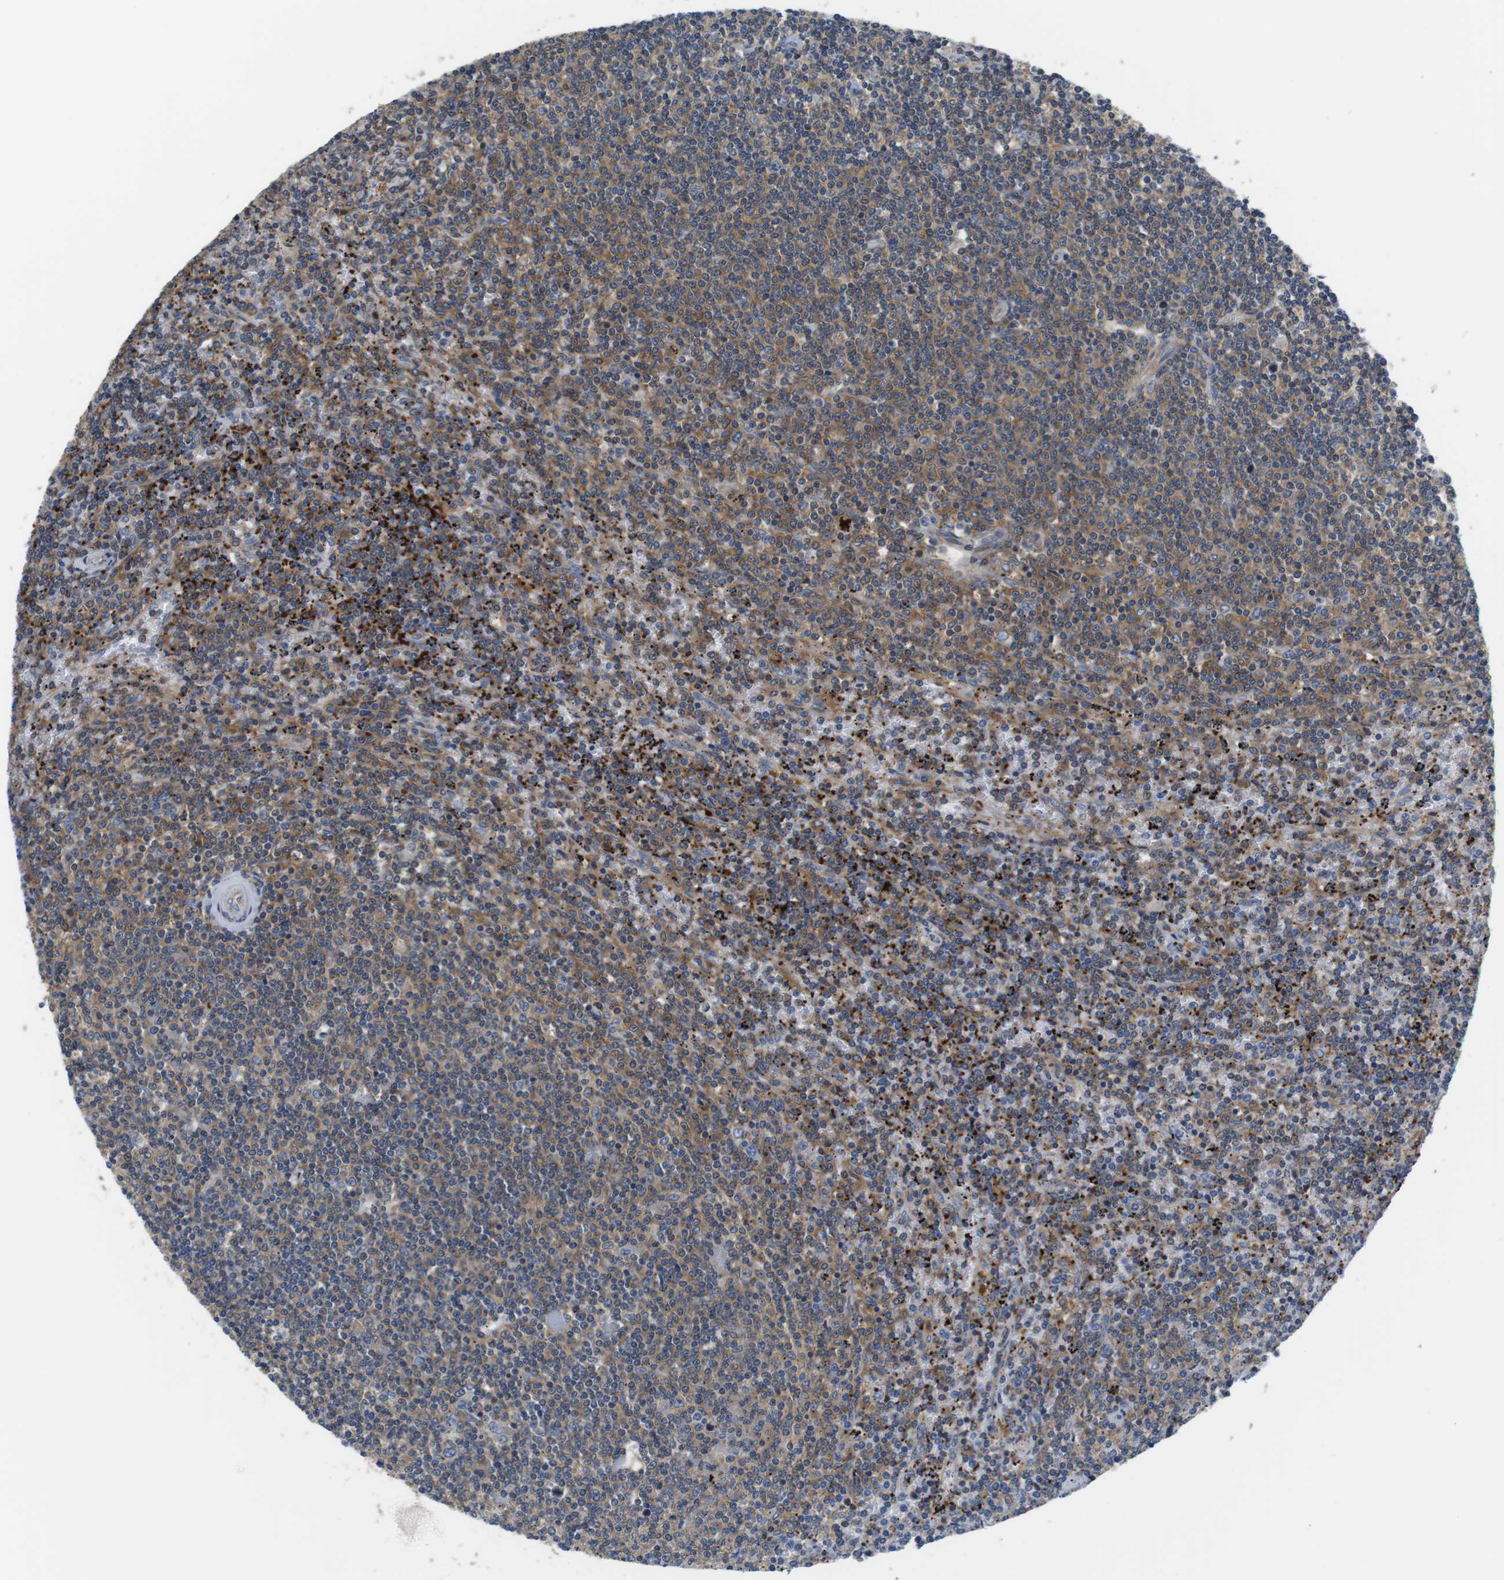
{"staining": {"intensity": "moderate", "quantity": ">75%", "location": "cytoplasmic/membranous"}, "tissue": "lymphoma", "cell_type": "Tumor cells", "image_type": "cancer", "snomed": [{"axis": "morphology", "description": "Malignant lymphoma, non-Hodgkin's type, Low grade"}, {"axis": "topography", "description": "Spleen"}], "caption": "This histopathology image reveals lymphoma stained with IHC to label a protein in brown. The cytoplasmic/membranous of tumor cells show moderate positivity for the protein. Nuclei are counter-stained blue.", "gene": "HERPUD2", "patient": {"sex": "female", "age": 50}}